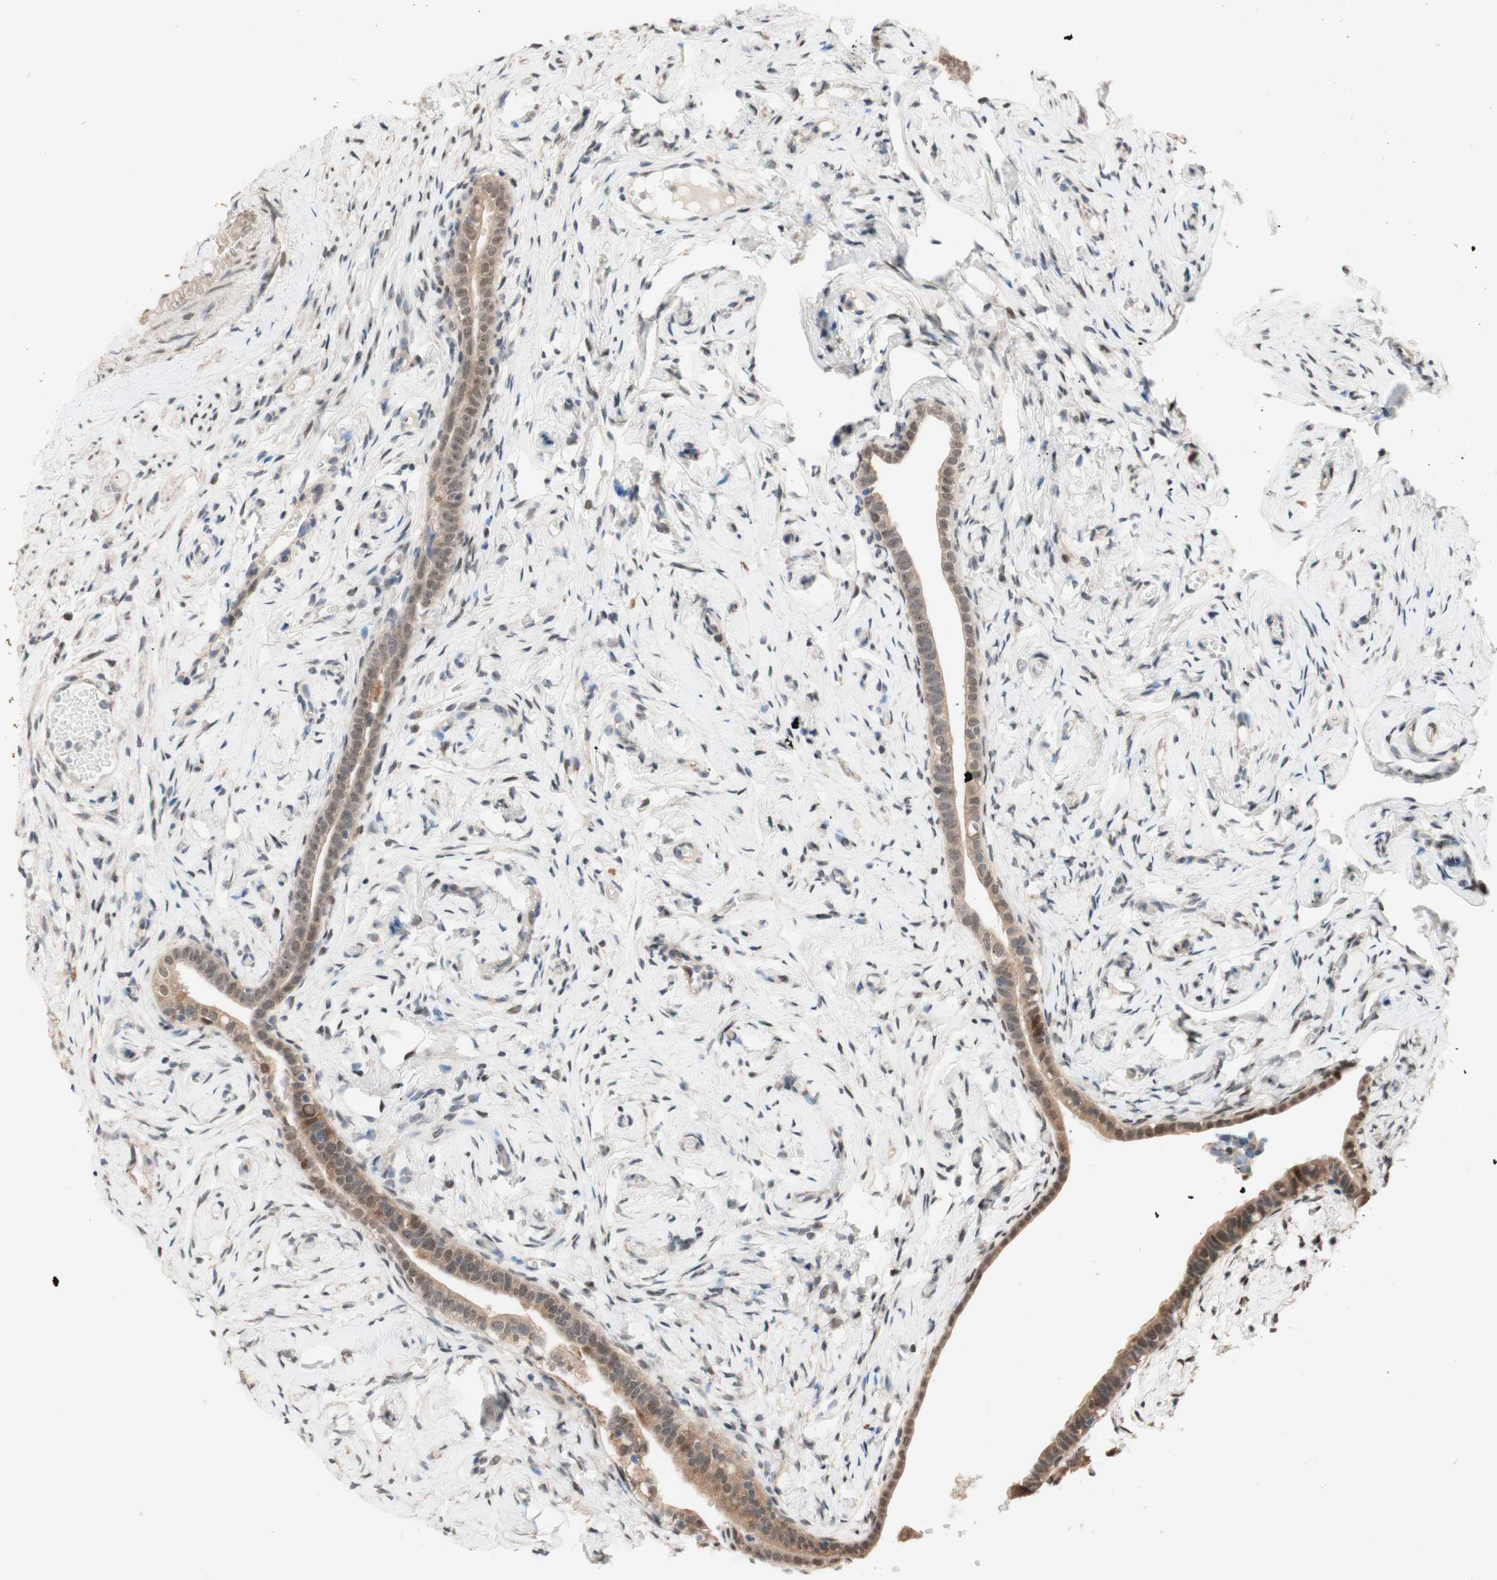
{"staining": {"intensity": "moderate", "quantity": ">75%", "location": "cytoplasmic/membranous"}, "tissue": "fallopian tube", "cell_type": "Glandular cells", "image_type": "normal", "snomed": [{"axis": "morphology", "description": "Normal tissue, NOS"}, {"axis": "topography", "description": "Fallopian tube"}], "caption": "About >75% of glandular cells in unremarkable fallopian tube demonstrate moderate cytoplasmic/membranous protein expression as visualized by brown immunohistochemical staining.", "gene": "CCNC", "patient": {"sex": "female", "age": 71}}